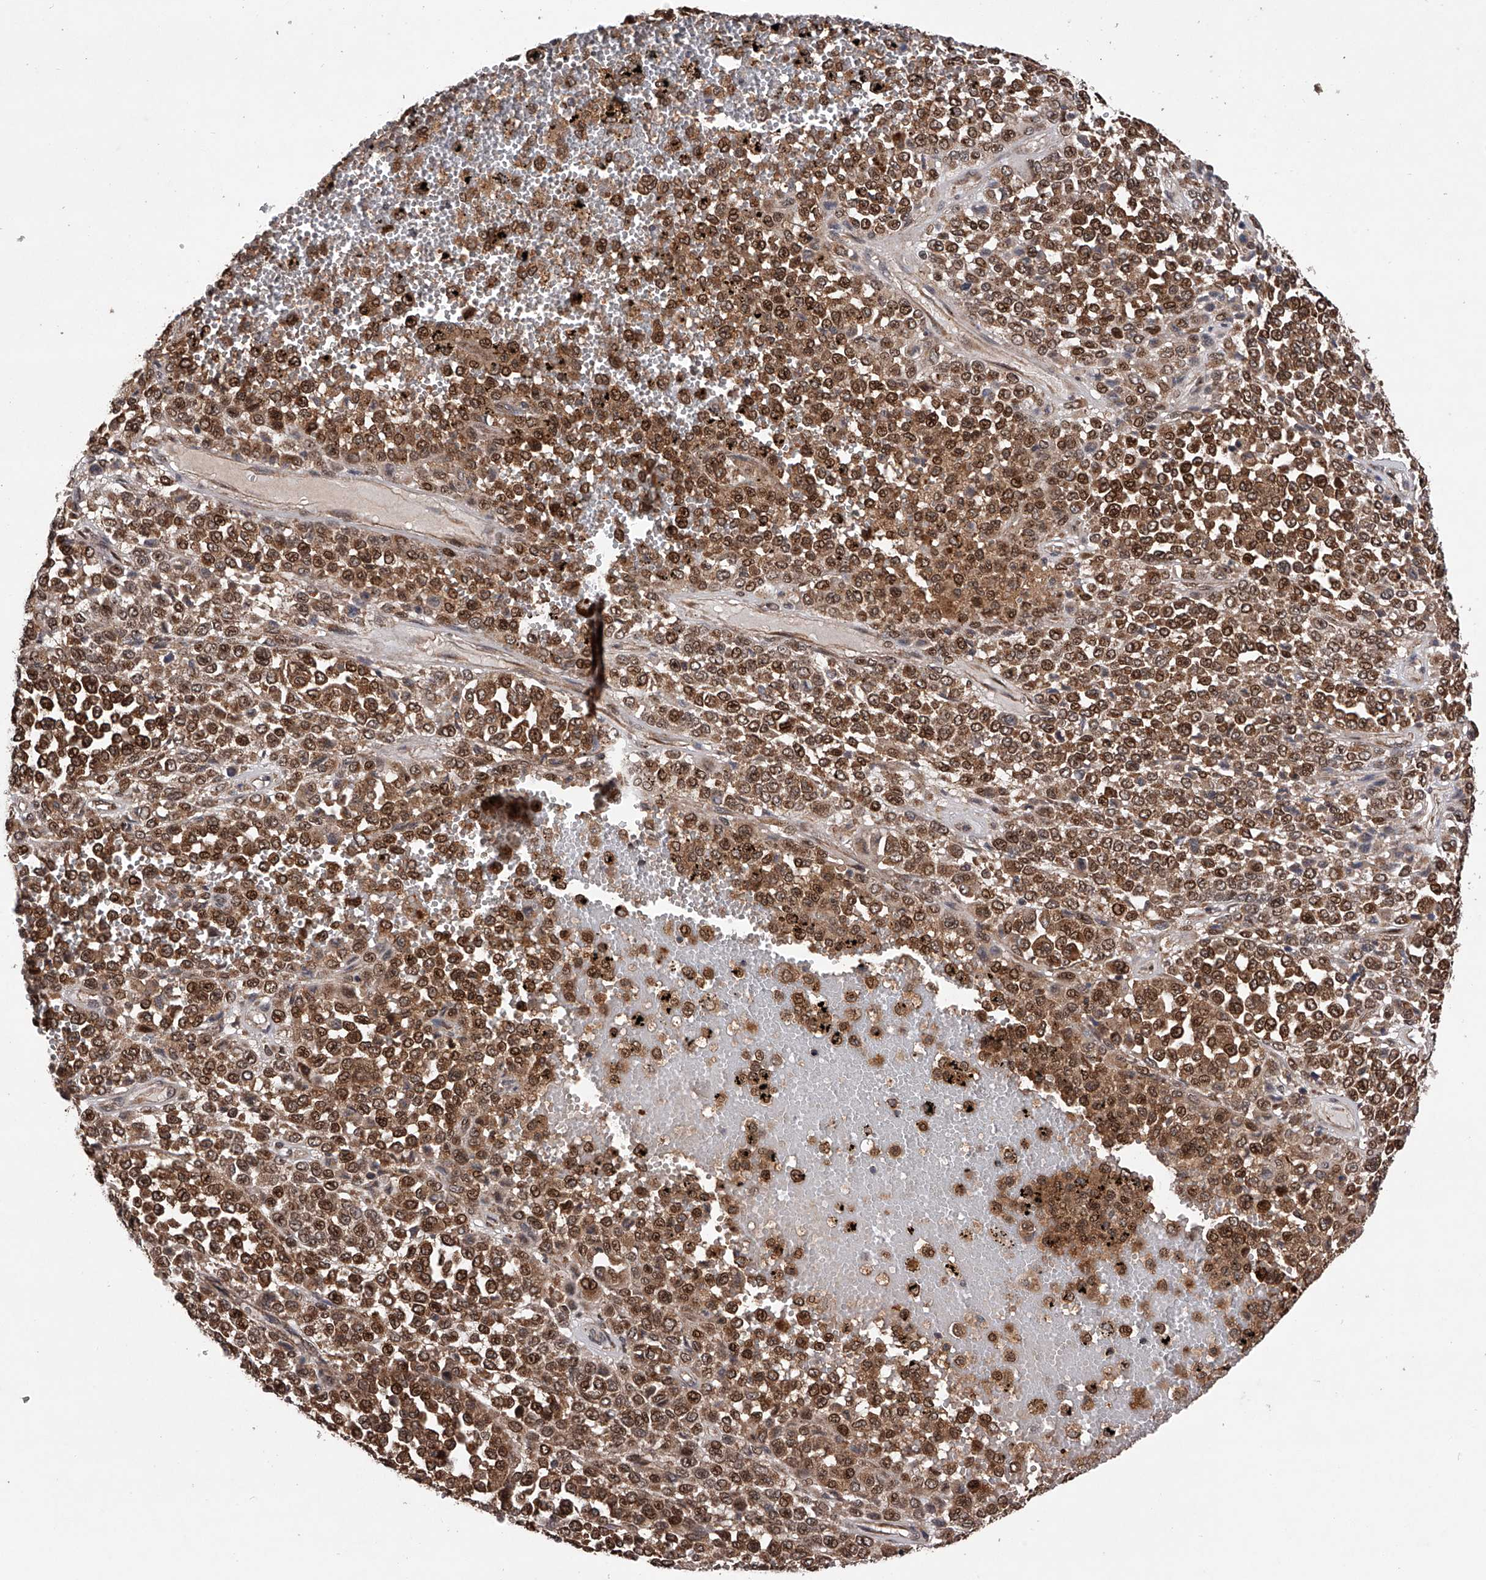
{"staining": {"intensity": "moderate", "quantity": ">75%", "location": "cytoplasmic/membranous,nuclear"}, "tissue": "melanoma", "cell_type": "Tumor cells", "image_type": "cancer", "snomed": [{"axis": "morphology", "description": "Malignant melanoma, Metastatic site"}, {"axis": "topography", "description": "Pancreas"}], "caption": "DAB immunohistochemical staining of malignant melanoma (metastatic site) displays moderate cytoplasmic/membranous and nuclear protein positivity in about >75% of tumor cells.", "gene": "MAP3K11", "patient": {"sex": "female", "age": 30}}